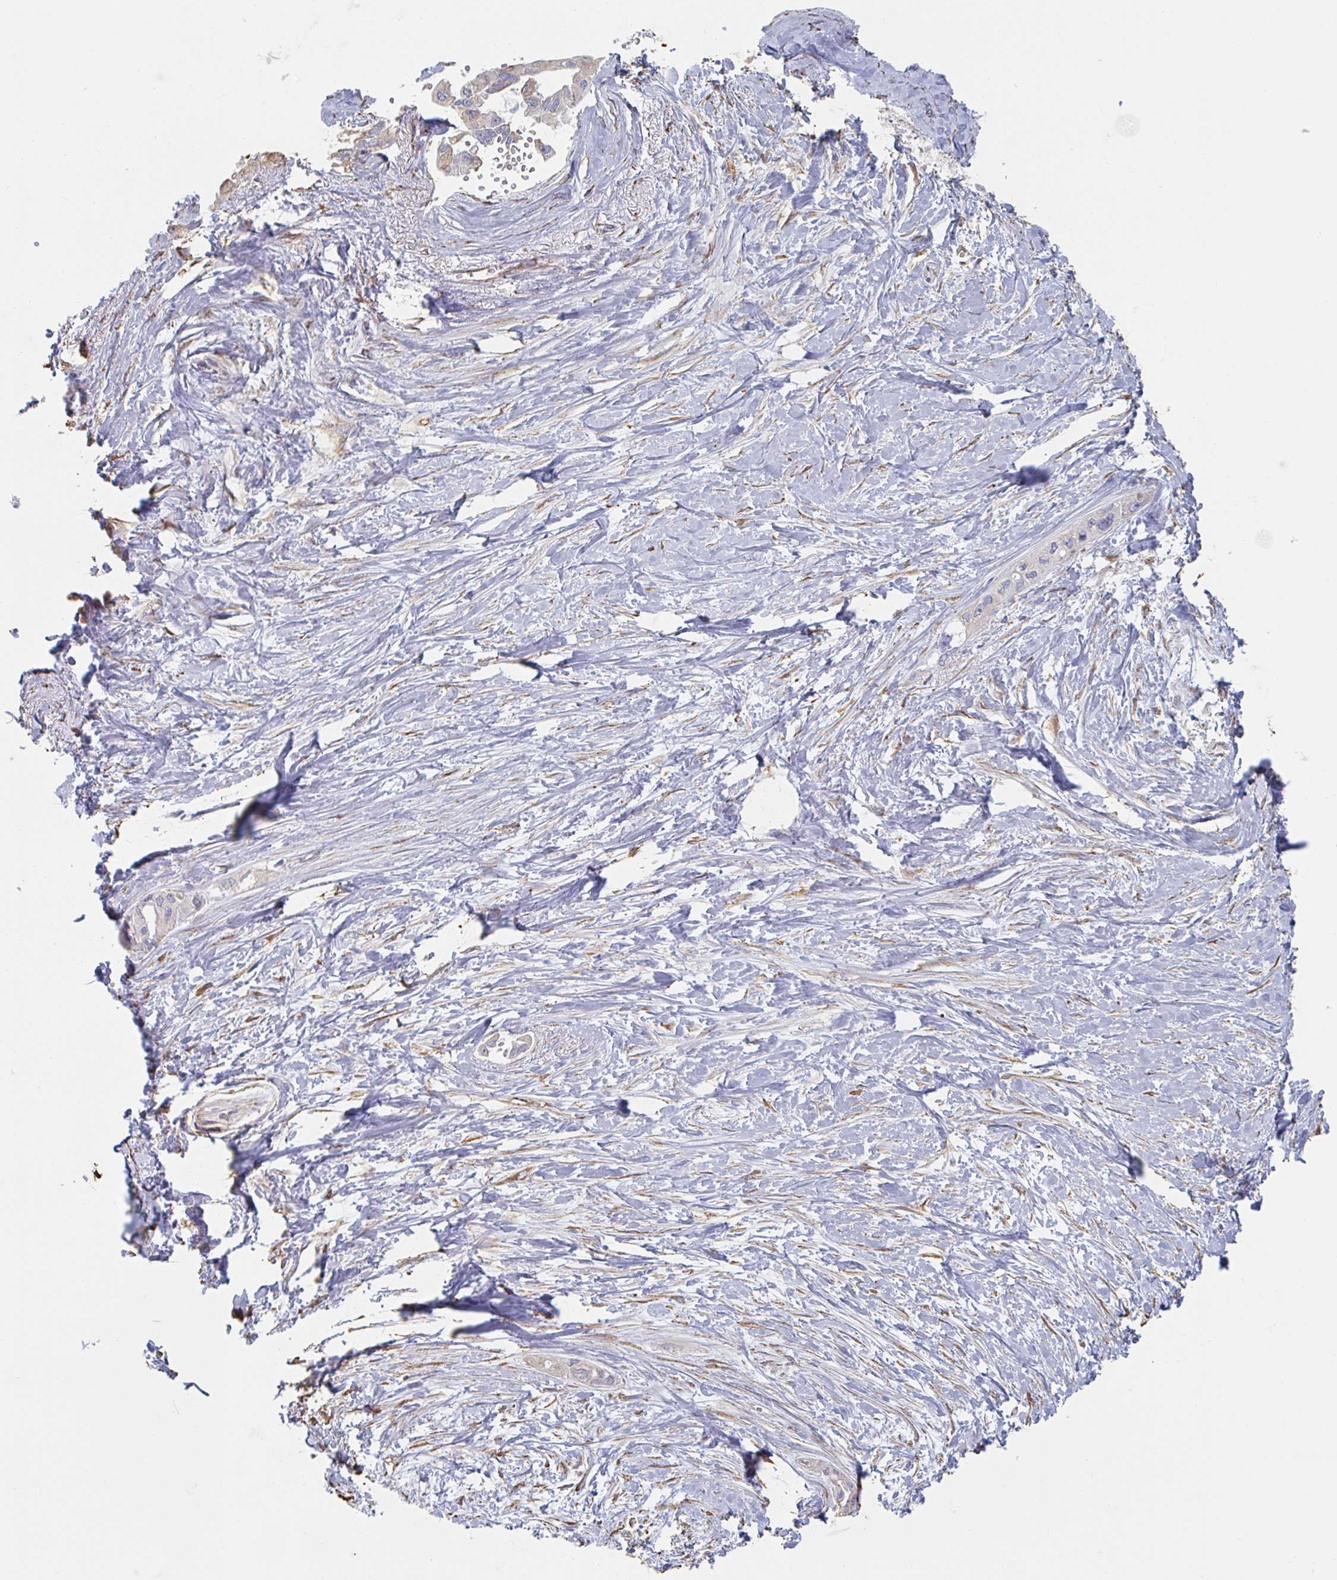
{"staining": {"intensity": "moderate", "quantity": "<25%", "location": "cytoplasmic/membranous"}, "tissue": "pancreatic cancer", "cell_type": "Tumor cells", "image_type": "cancer", "snomed": [{"axis": "morphology", "description": "Adenocarcinoma, NOS"}, {"axis": "topography", "description": "Pancreas"}], "caption": "Immunohistochemistry (DAB (3,3'-diaminobenzidine)) staining of pancreatic adenocarcinoma shows moderate cytoplasmic/membranous protein positivity in approximately <25% of tumor cells. Ihc stains the protein of interest in brown and the nuclei are stained blue.", "gene": "RAB5IF", "patient": {"sex": "female", "age": 50}}